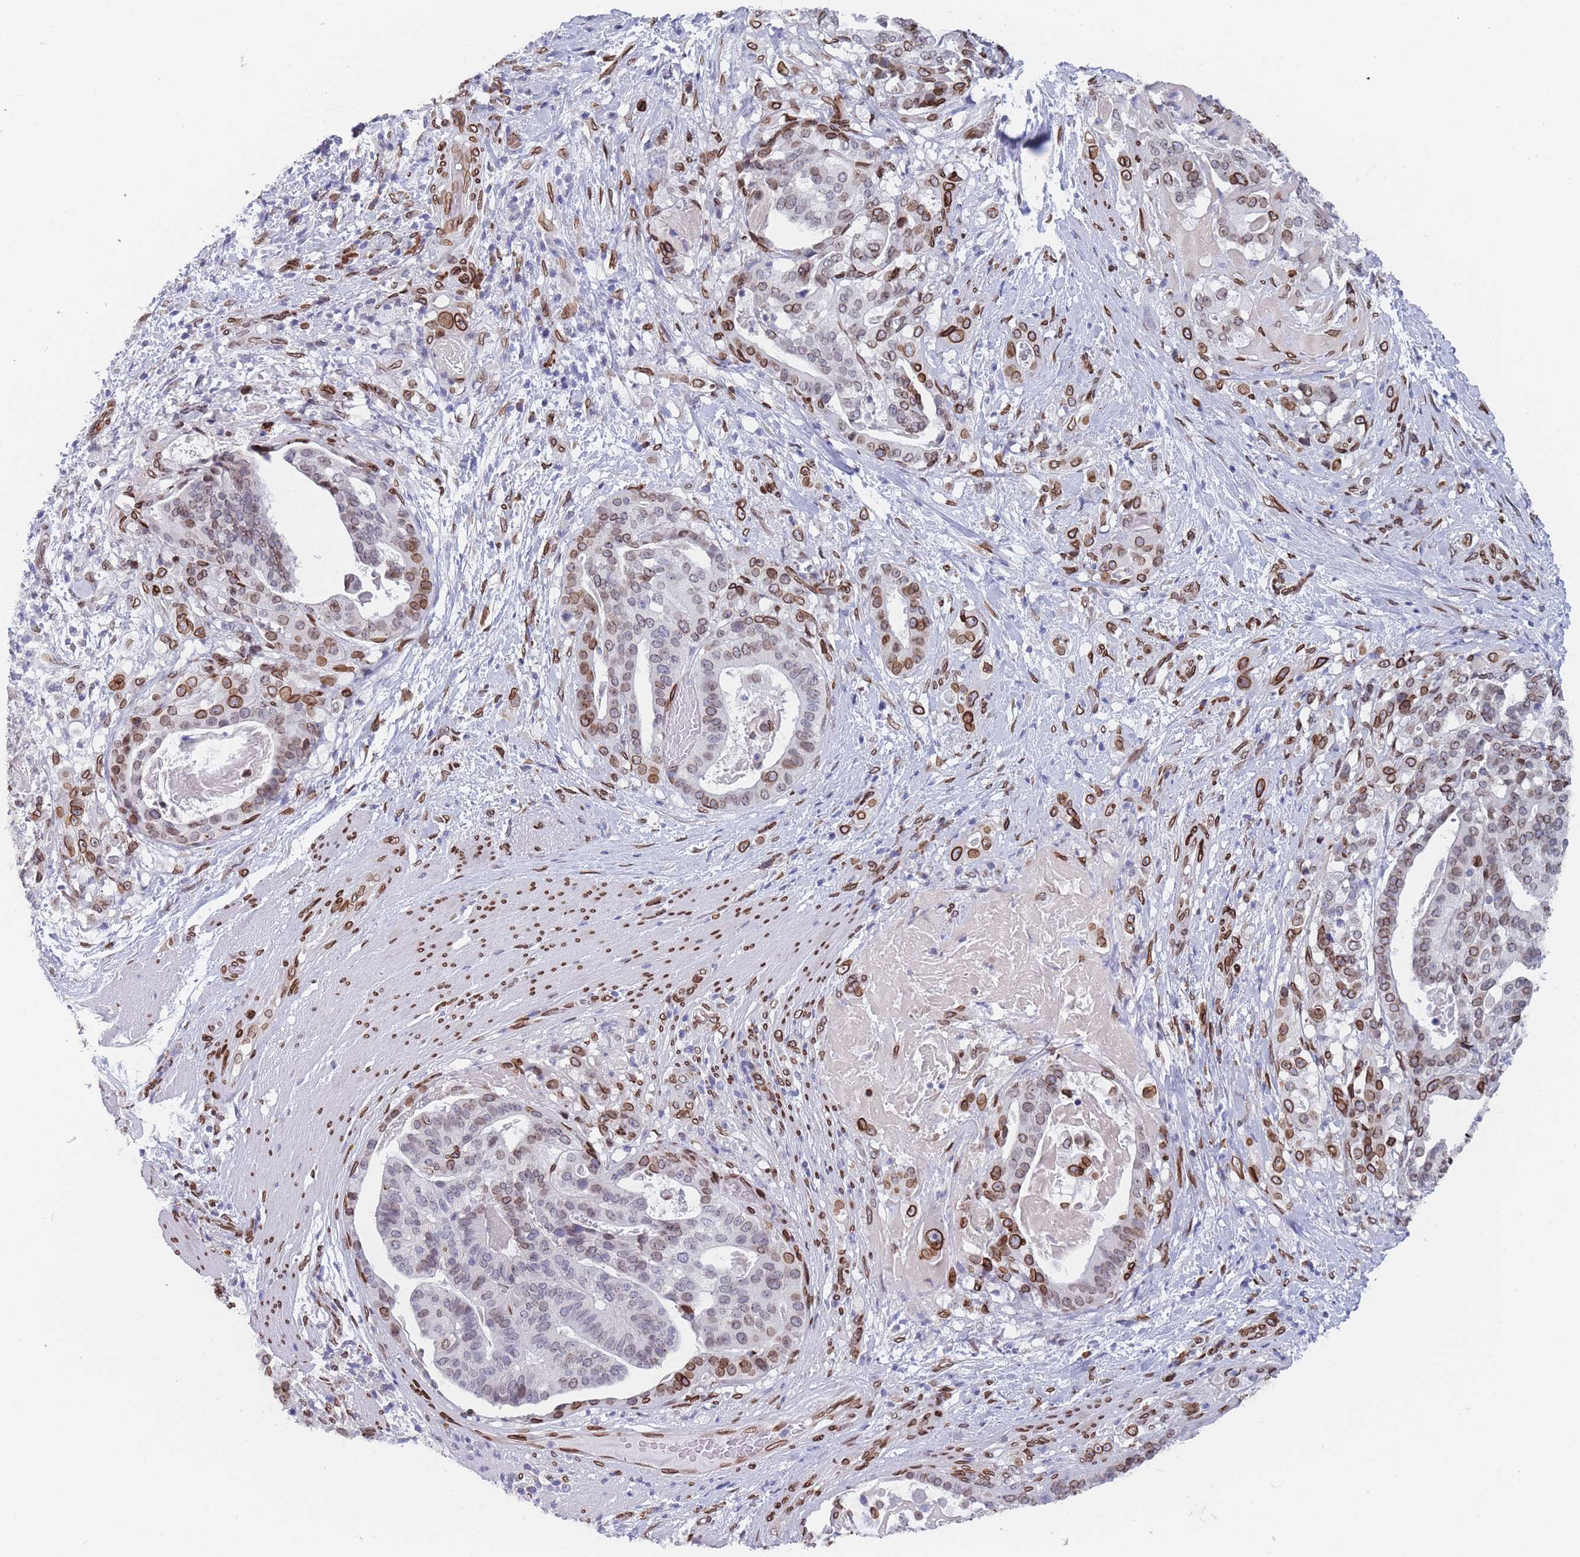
{"staining": {"intensity": "moderate", "quantity": "<25%", "location": "cytoplasmic/membranous,nuclear"}, "tissue": "stomach cancer", "cell_type": "Tumor cells", "image_type": "cancer", "snomed": [{"axis": "morphology", "description": "Adenocarcinoma, NOS"}, {"axis": "topography", "description": "Stomach"}], "caption": "There is low levels of moderate cytoplasmic/membranous and nuclear positivity in tumor cells of adenocarcinoma (stomach), as demonstrated by immunohistochemical staining (brown color).", "gene": "ZBTB1", "patient": {"sex": "male", "age": 48}}